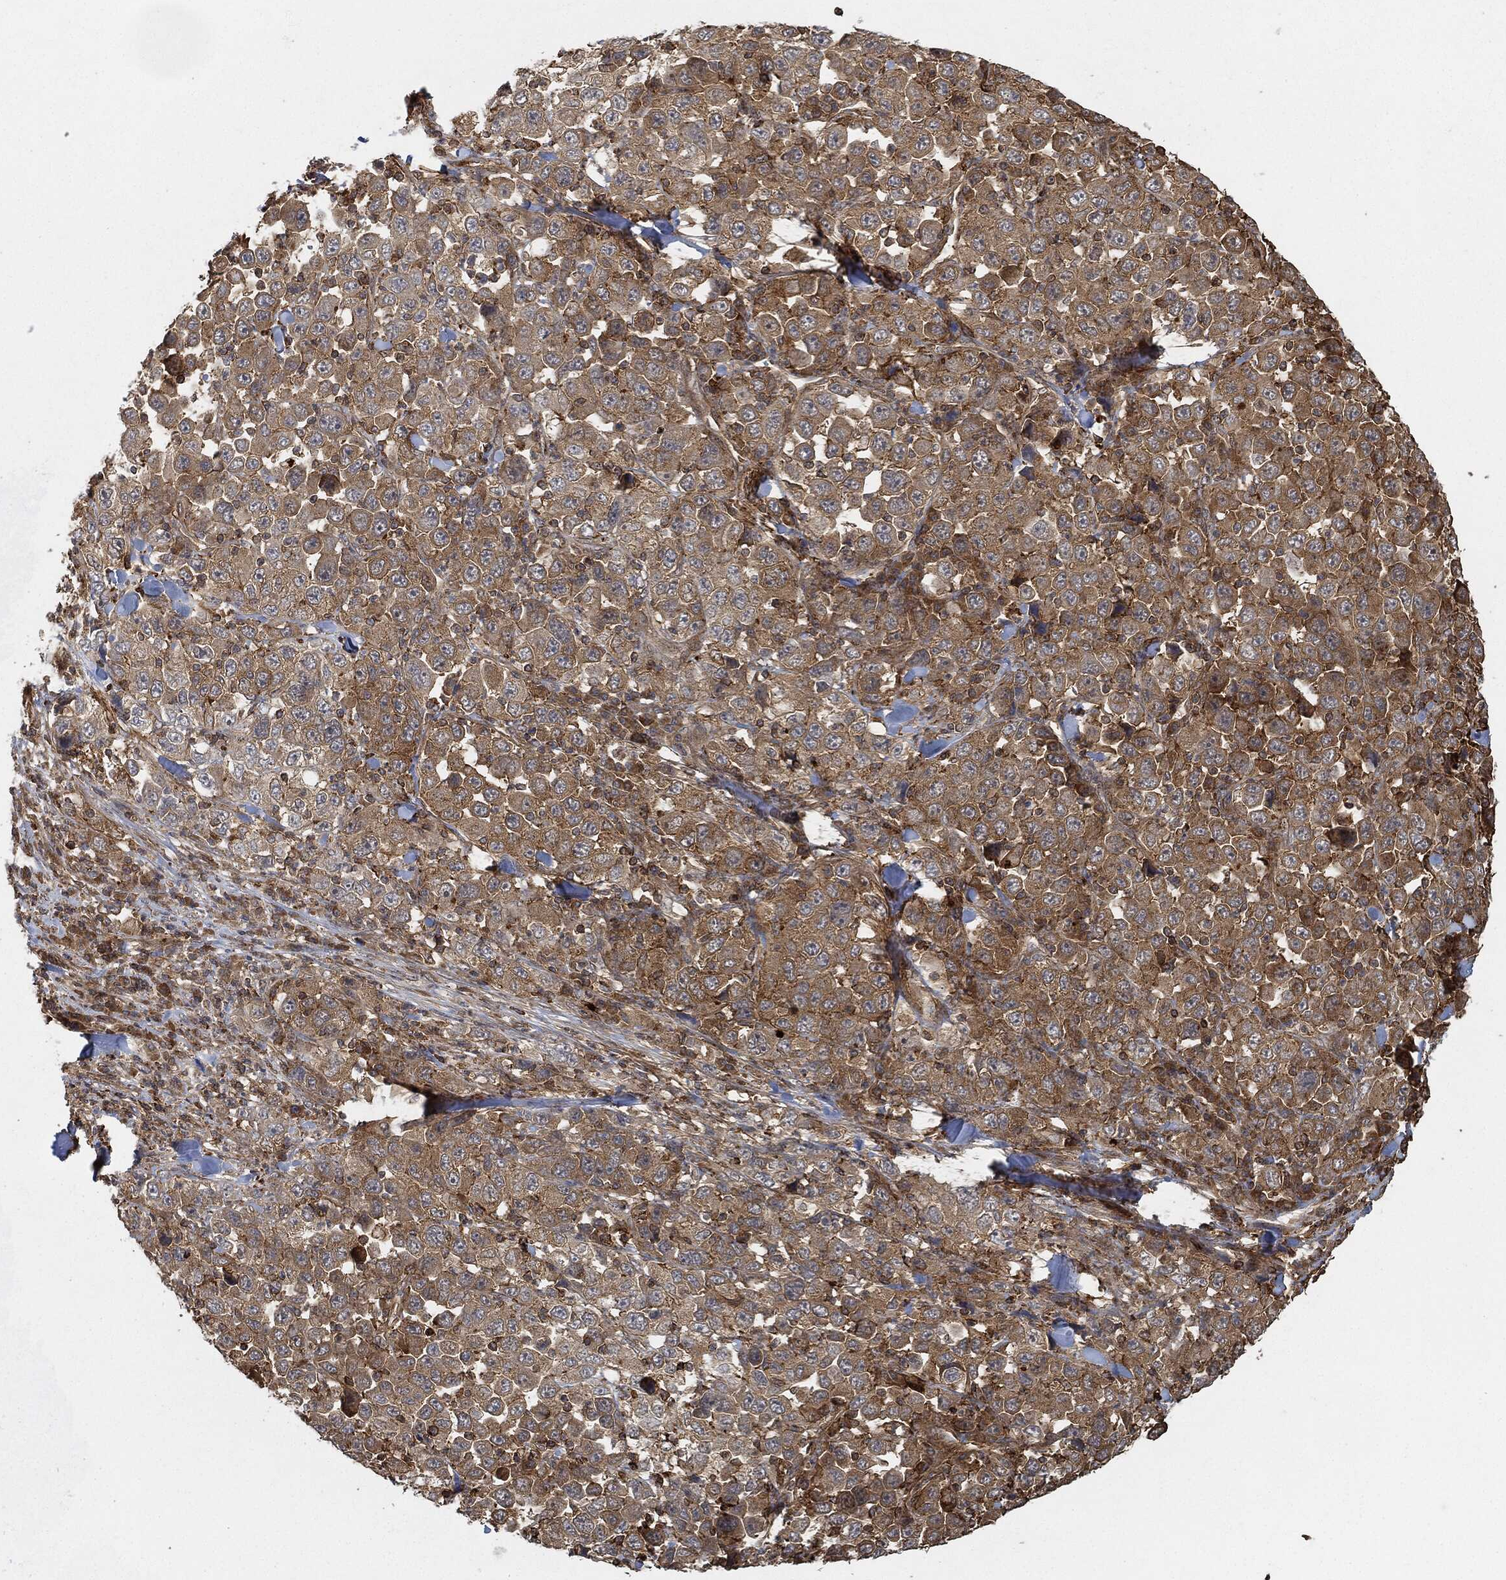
{"staining": {"intensity": "strong", "quantity": "25%-75%", "location": "cytoplasmic/membranous"}, "tissue": "stomach cancer", "cell_type": "Tumor cells", "image_type": "cancer", "snomed": [{"axis": "morphology", "description": "Normal tissue, NOS"}, {"axis": "morphology", "description": "Adenocarcinoma, NOS"}, {"axis": "topography", "description": "Stomach, upper"}, {"axis": "topography", "description": "Stomach"}], "caption": "This photomicrograph displays adenocarcinoma (stomach) stained with immunohistochemistry to label a protein in brown. The cytoplasmic/membranous of tumor cells show strong positivity for the protein. Nuclei are counter-stained blue.", "gene": "TPT1", "patient": {"sex": "male", "age": 59}}